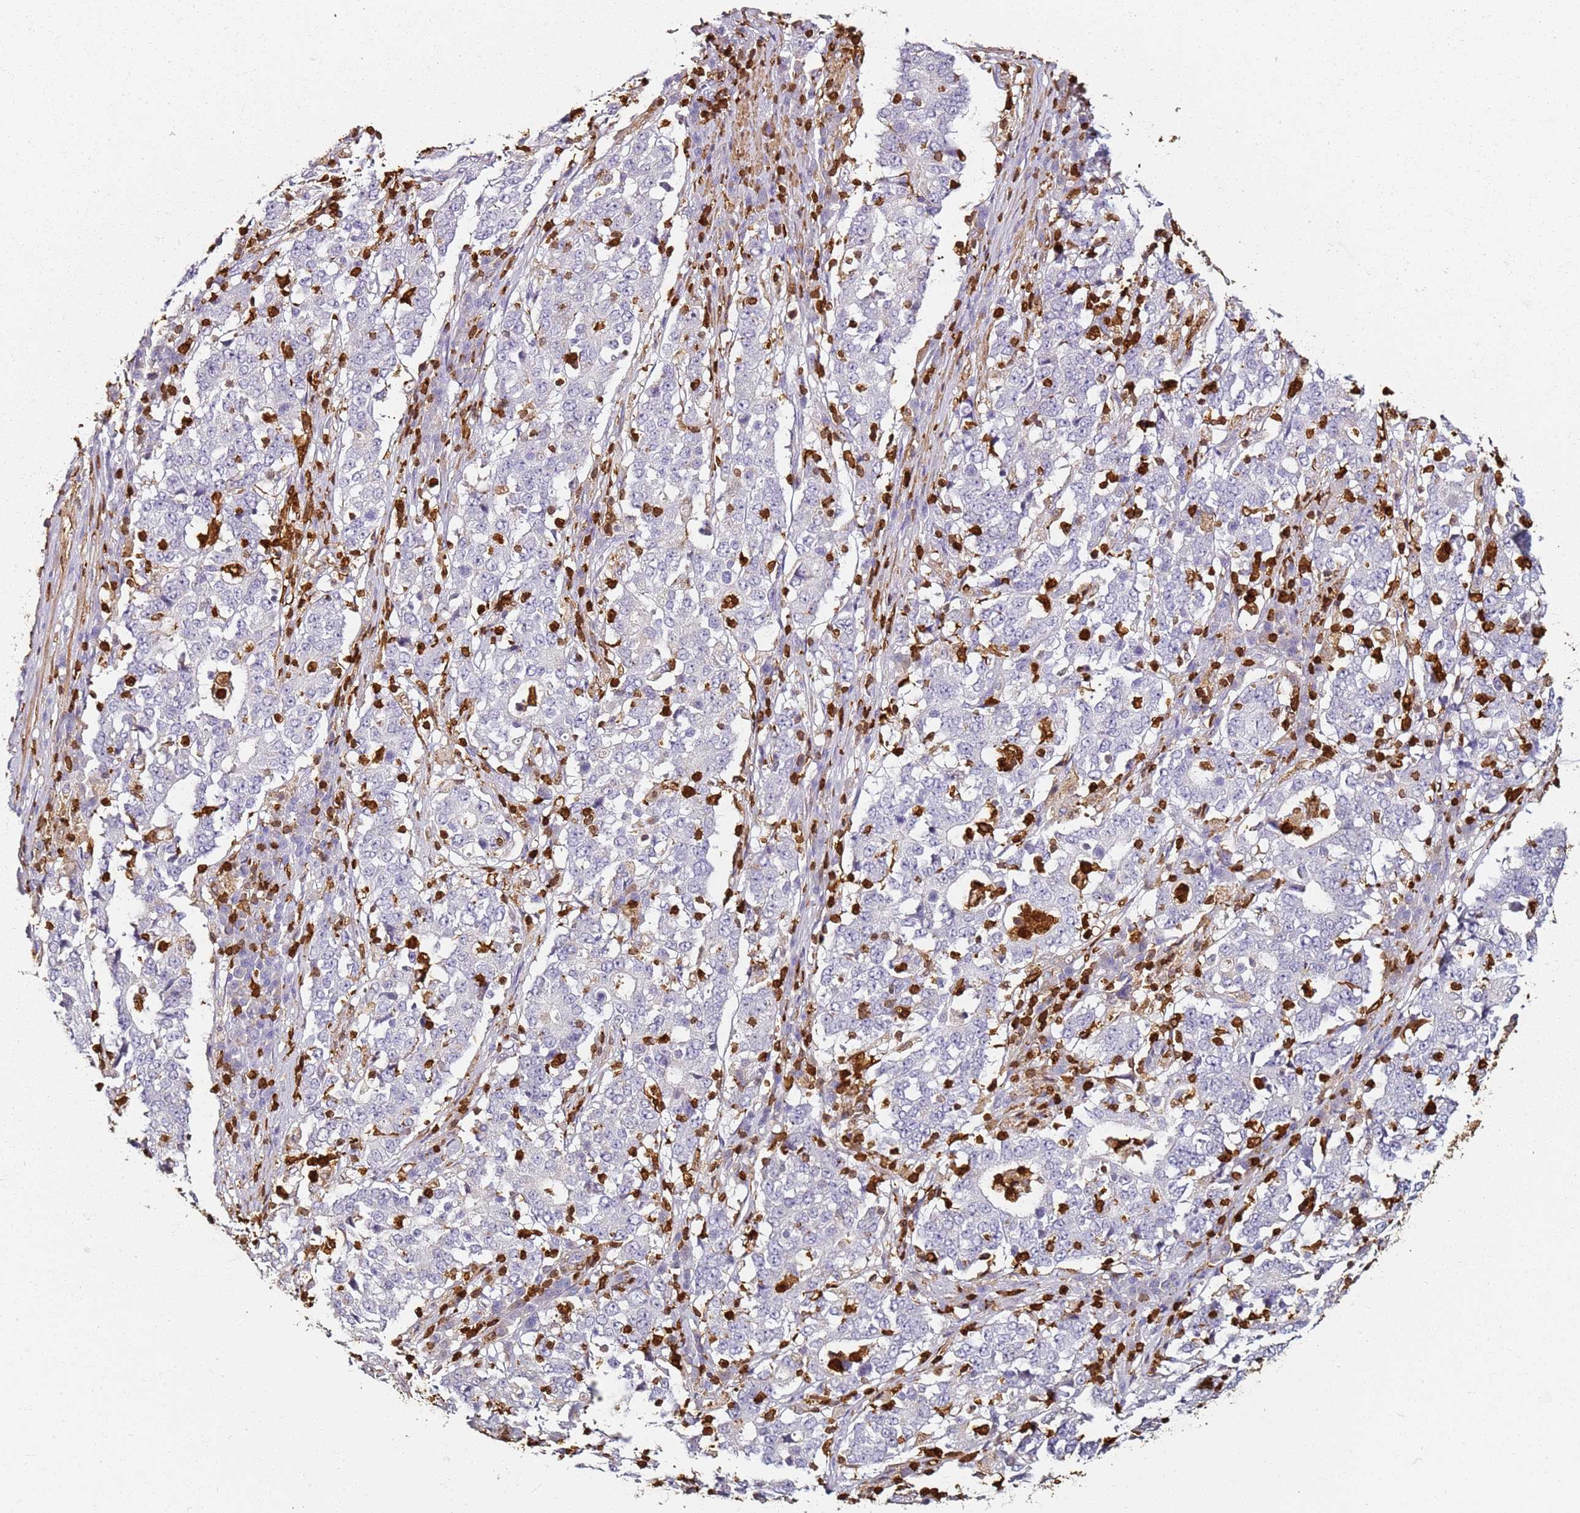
{"staining": {"intensity": "negative", "quantity": "none", "location": "none"}, "tissue": "stomach cancer", "cell_type": "Tumor cells", "image_type": "cancer", "snomed": [{"axis": "morphology", "description": "Adenocarcinoma, NOS"}, {"axis": "topography", "description": "Stomach"}], "caption": "IHC histopathology image of stomach cancer (adenocarcinoma) stained for a protein (brown), which displays no positivity in tumor cells.", "gene": "S100A4", "patient": {"sex": "male", "age": 59}}